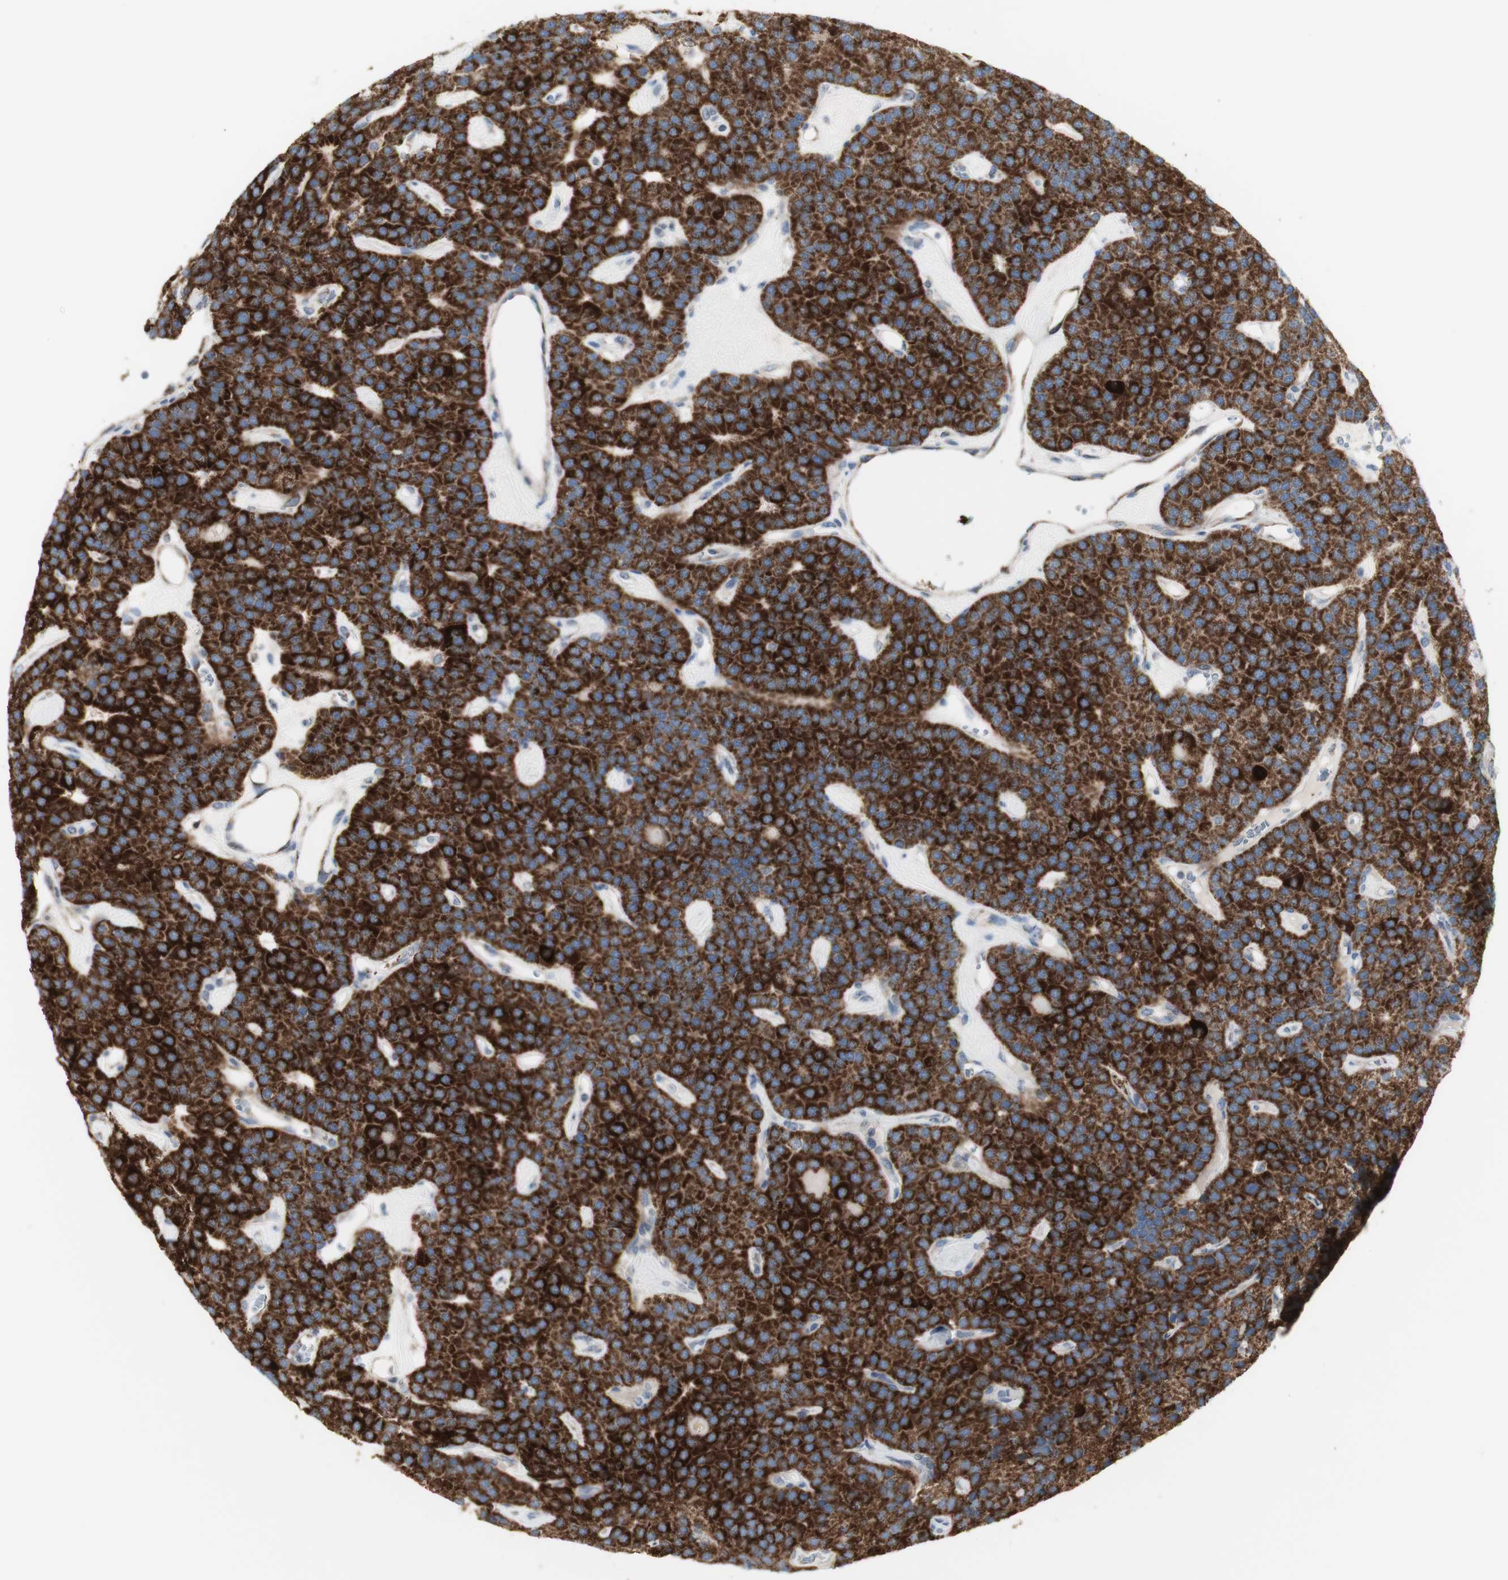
{"staining": {"intensity": "strong", "quantity": ">75%", "location": "cytoplasmic/membranous"}, "tissue": "parathyroid gland", "cell_type": "Glandular cells", "image_type": "normal", "snomed": [{"axis": "morphology", "description": "Normal tissue, NOS"}, {"axis": "morphology", "description": "Adenoma, NOS"}, {"axis": "topography", "description": "Parathyroid gland"}], "caption": "A high amount of strong cytoplasmic/membranous staining is appreciated in about >75% of glandular cells in benign parathyroid gland. (brown staining indicates protein expression, while blue staining denotes nuclei).", "gene": "C3orf52", "patient": {"sex": "female", "age": 86}}